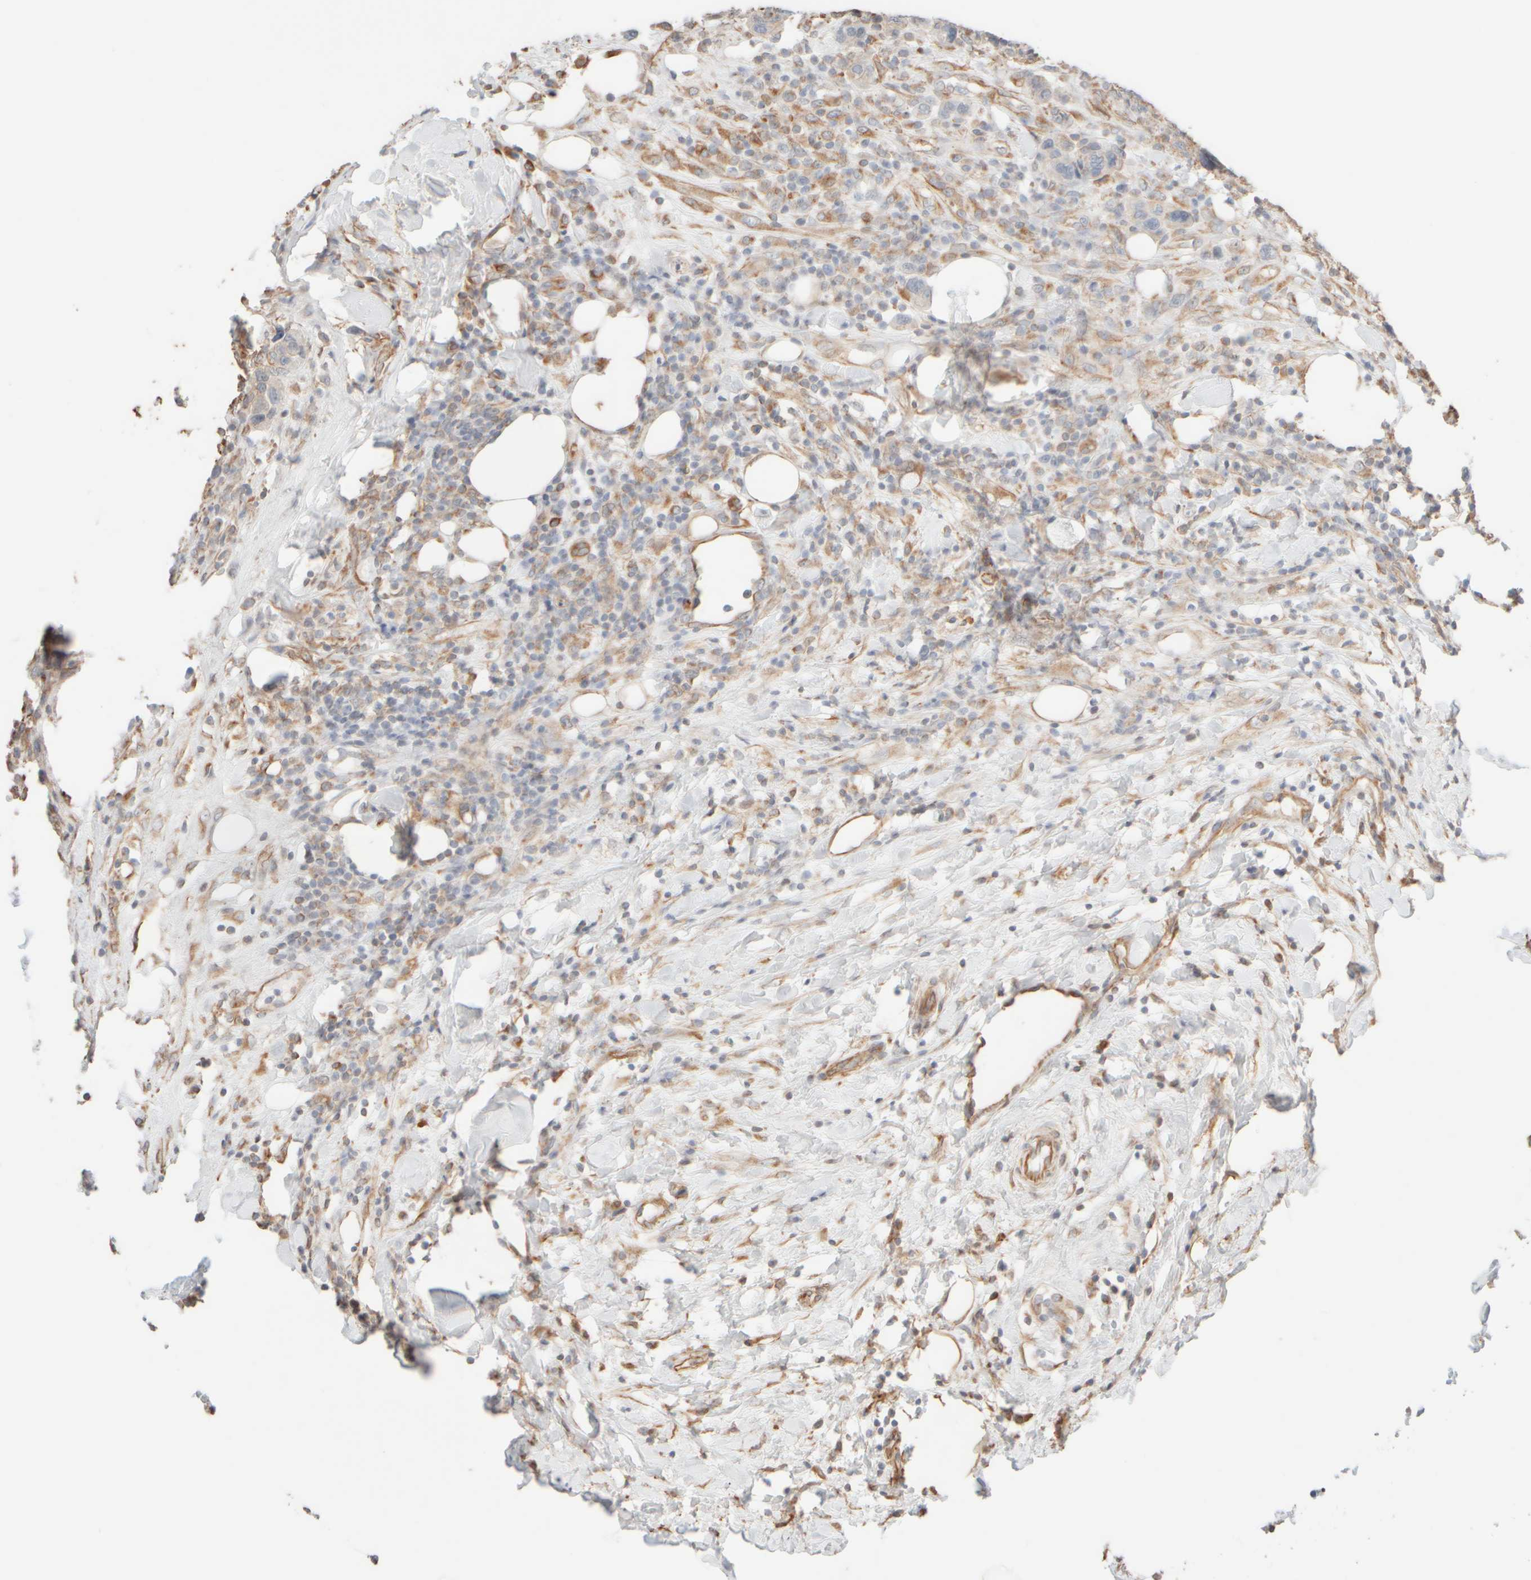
{"staining": {"intensity": "moderate", "quantity": "<25%", "location": "cytoplasmic/membranous"}, "tissue": "breast cancer", "cell_type": "Tumor cells", "image_type": "cancer", "snomed": [{"axis": "morphology", "description": "Duct carcinoma"}, {"axis": "topography", "description": "Breast"}], "caption": "Immunohistochemistry photomicrograph of neoplastic tissue: breast intraductal carcinoma stained using IHC shows low levels of moderate protein expression localized specifically in the cytoplasmic/membranous of tumor cells, appearing as a cytoplasmic/membranous brown color.", "gene": "KRT15", "patient": {"sex": "female", "age": 37}}